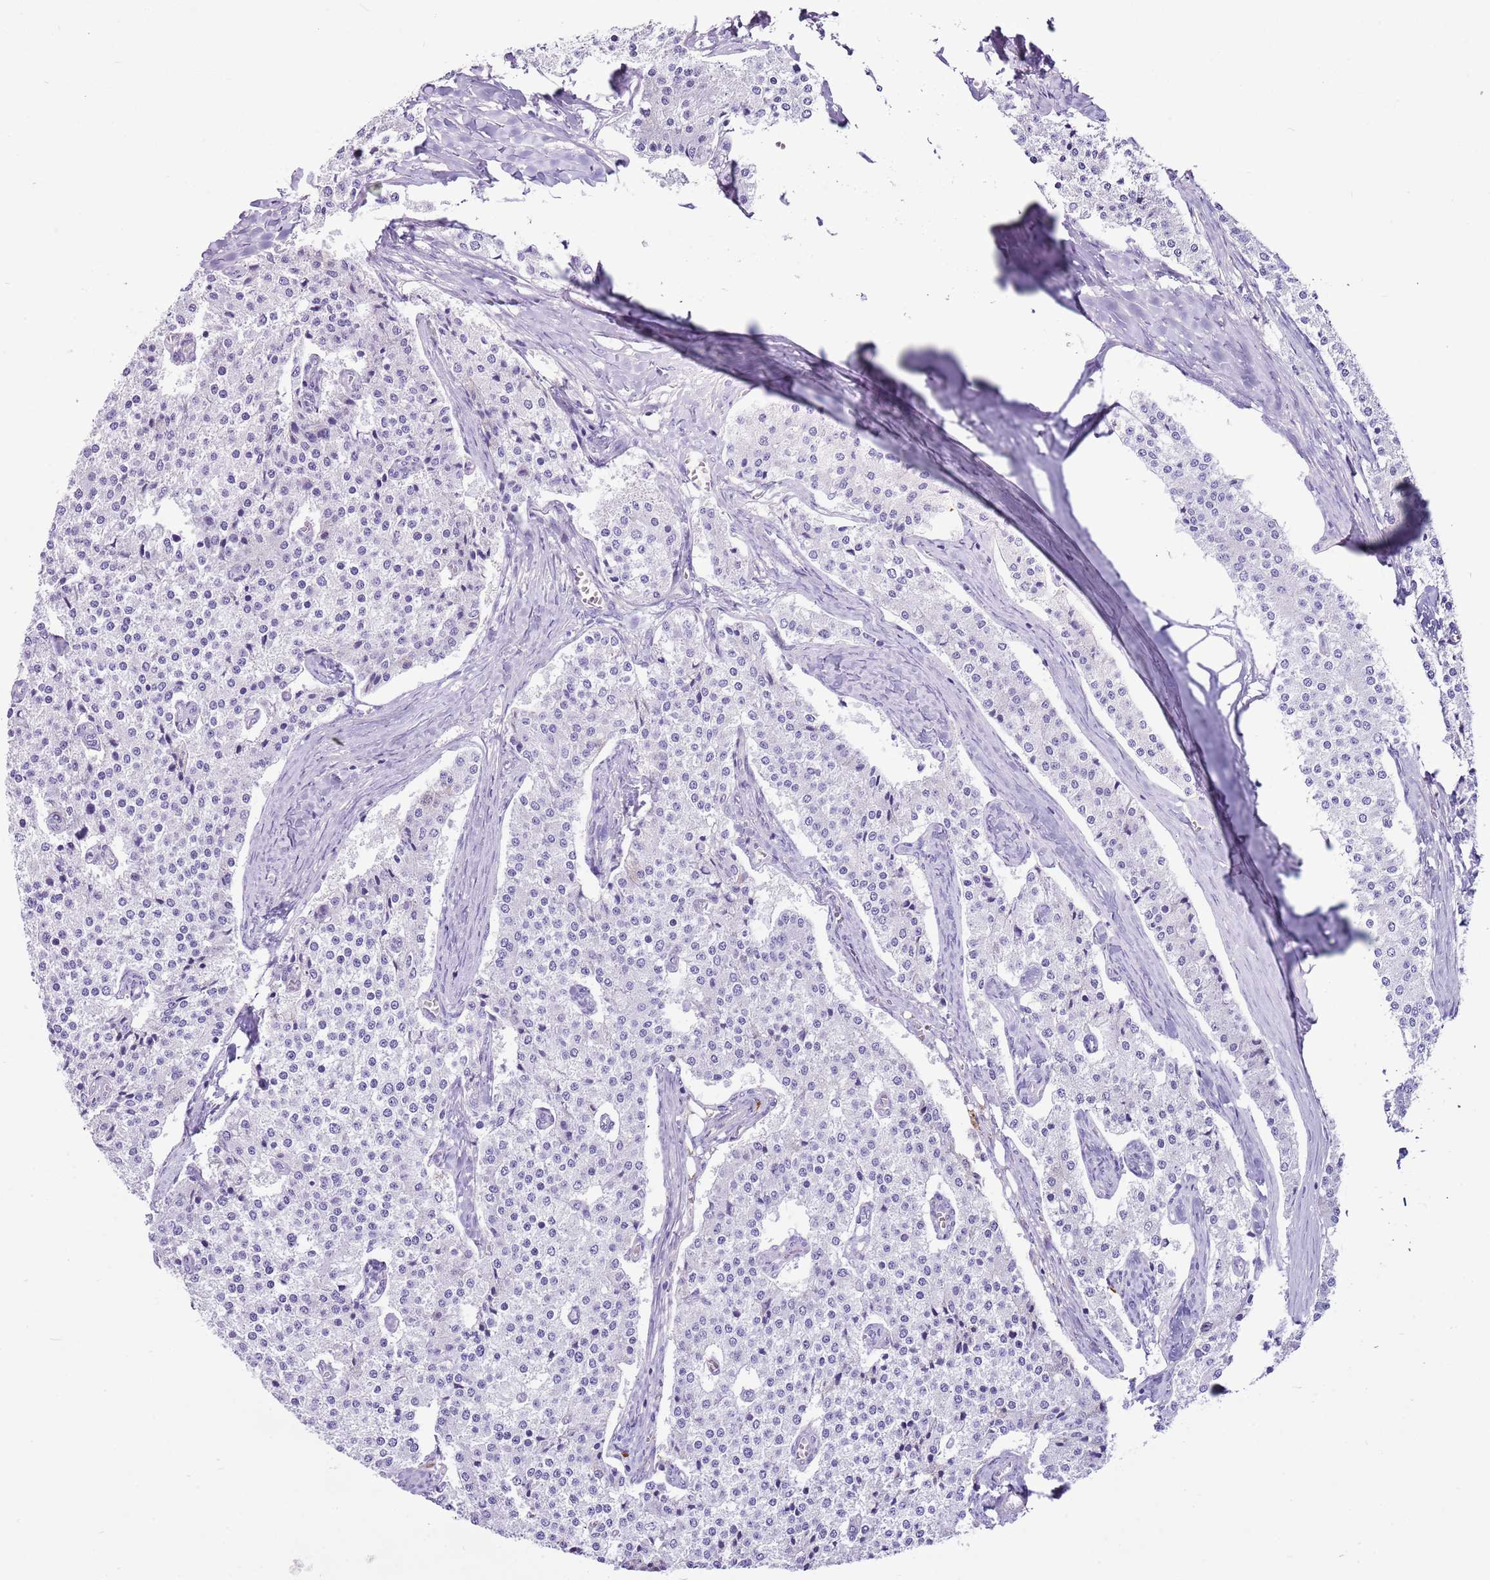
{"staining": {"intensity": "negative", "quantity": "none", "location": "none"}, "tissue": "carcinoid", "cell_type": "Tumor cells", "image_type": "cancer", "snomed": [{"axis": "morphology", "description": "Carcinoid, malignant, NOS"}, {"axis": "topography", "description": "Colon"}], "caption": "DAB (3,3'-diaminobenzidine) immunohistochemical staining of human carcinoid (malignant) shows no significant expression in tumor cells. Brightfield microscopy of immunohistochemistry (IHC) stained with DAB (3,3'-diaminobenzidine) (brown) and hematoxylin (blue), captured at high magnification.", "gene": "IGKV3D-11", "patient": {"sex": "female", "age": 52}}